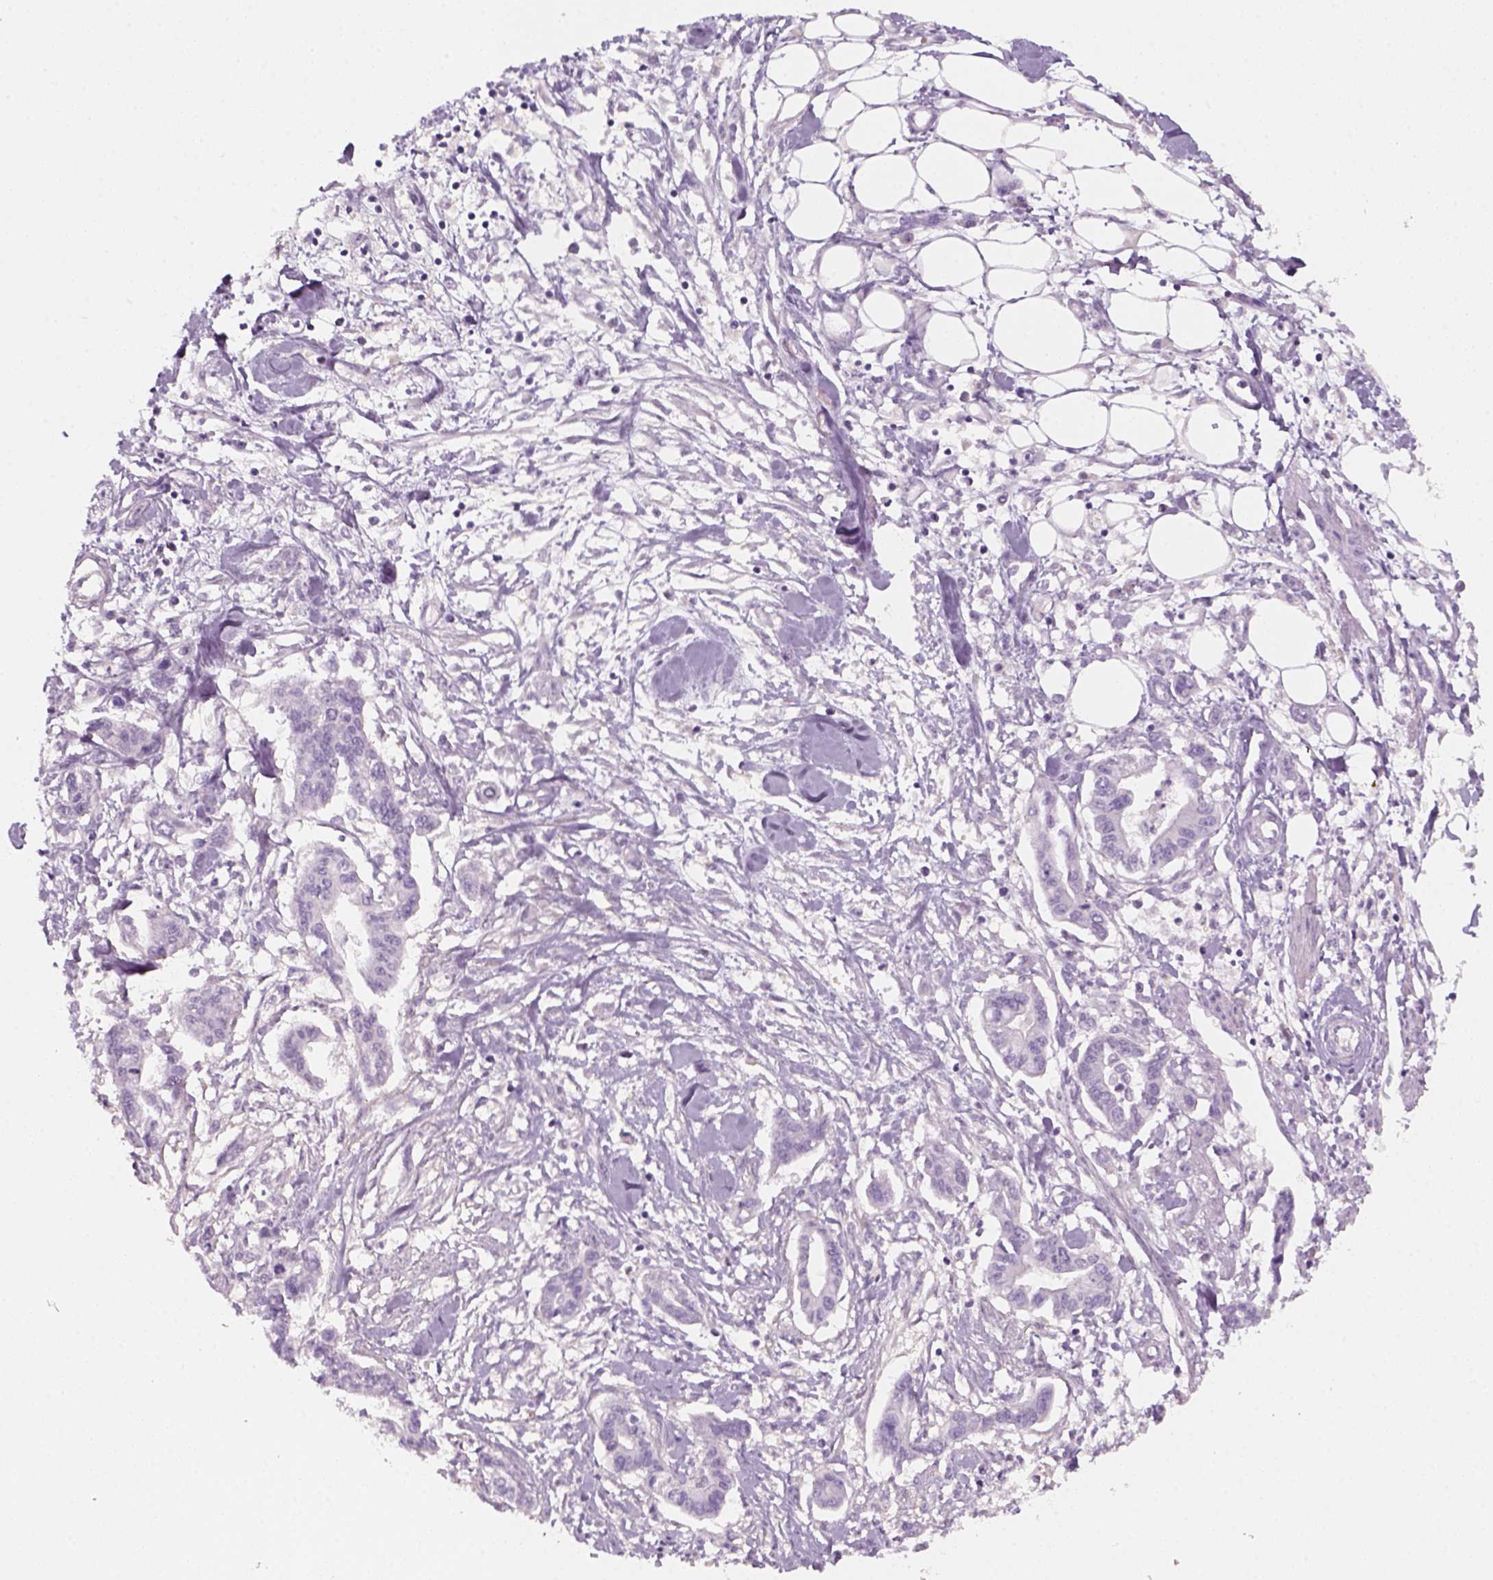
{"staining": {"intensity": "negative", "quantity": "none", "location": "none"}, "tissue": "pancreatic cancer", "cell_type": "Tumor cells", "image_type": "cancer", "snomed": [{"axis": "morphology", "description": "Adenocarcinoma, NOS"}, {"axis": "topography", "description": "Pancreas"}], "caption": "An immunohistochemistry micrograph of adenocarcinoma (pancreatic) is shown. There is no staining in tumor cells of adenocarcinoma (pancreatic).", "gene": "KRT25", "patient": {"sex": "male", "age": 60}}